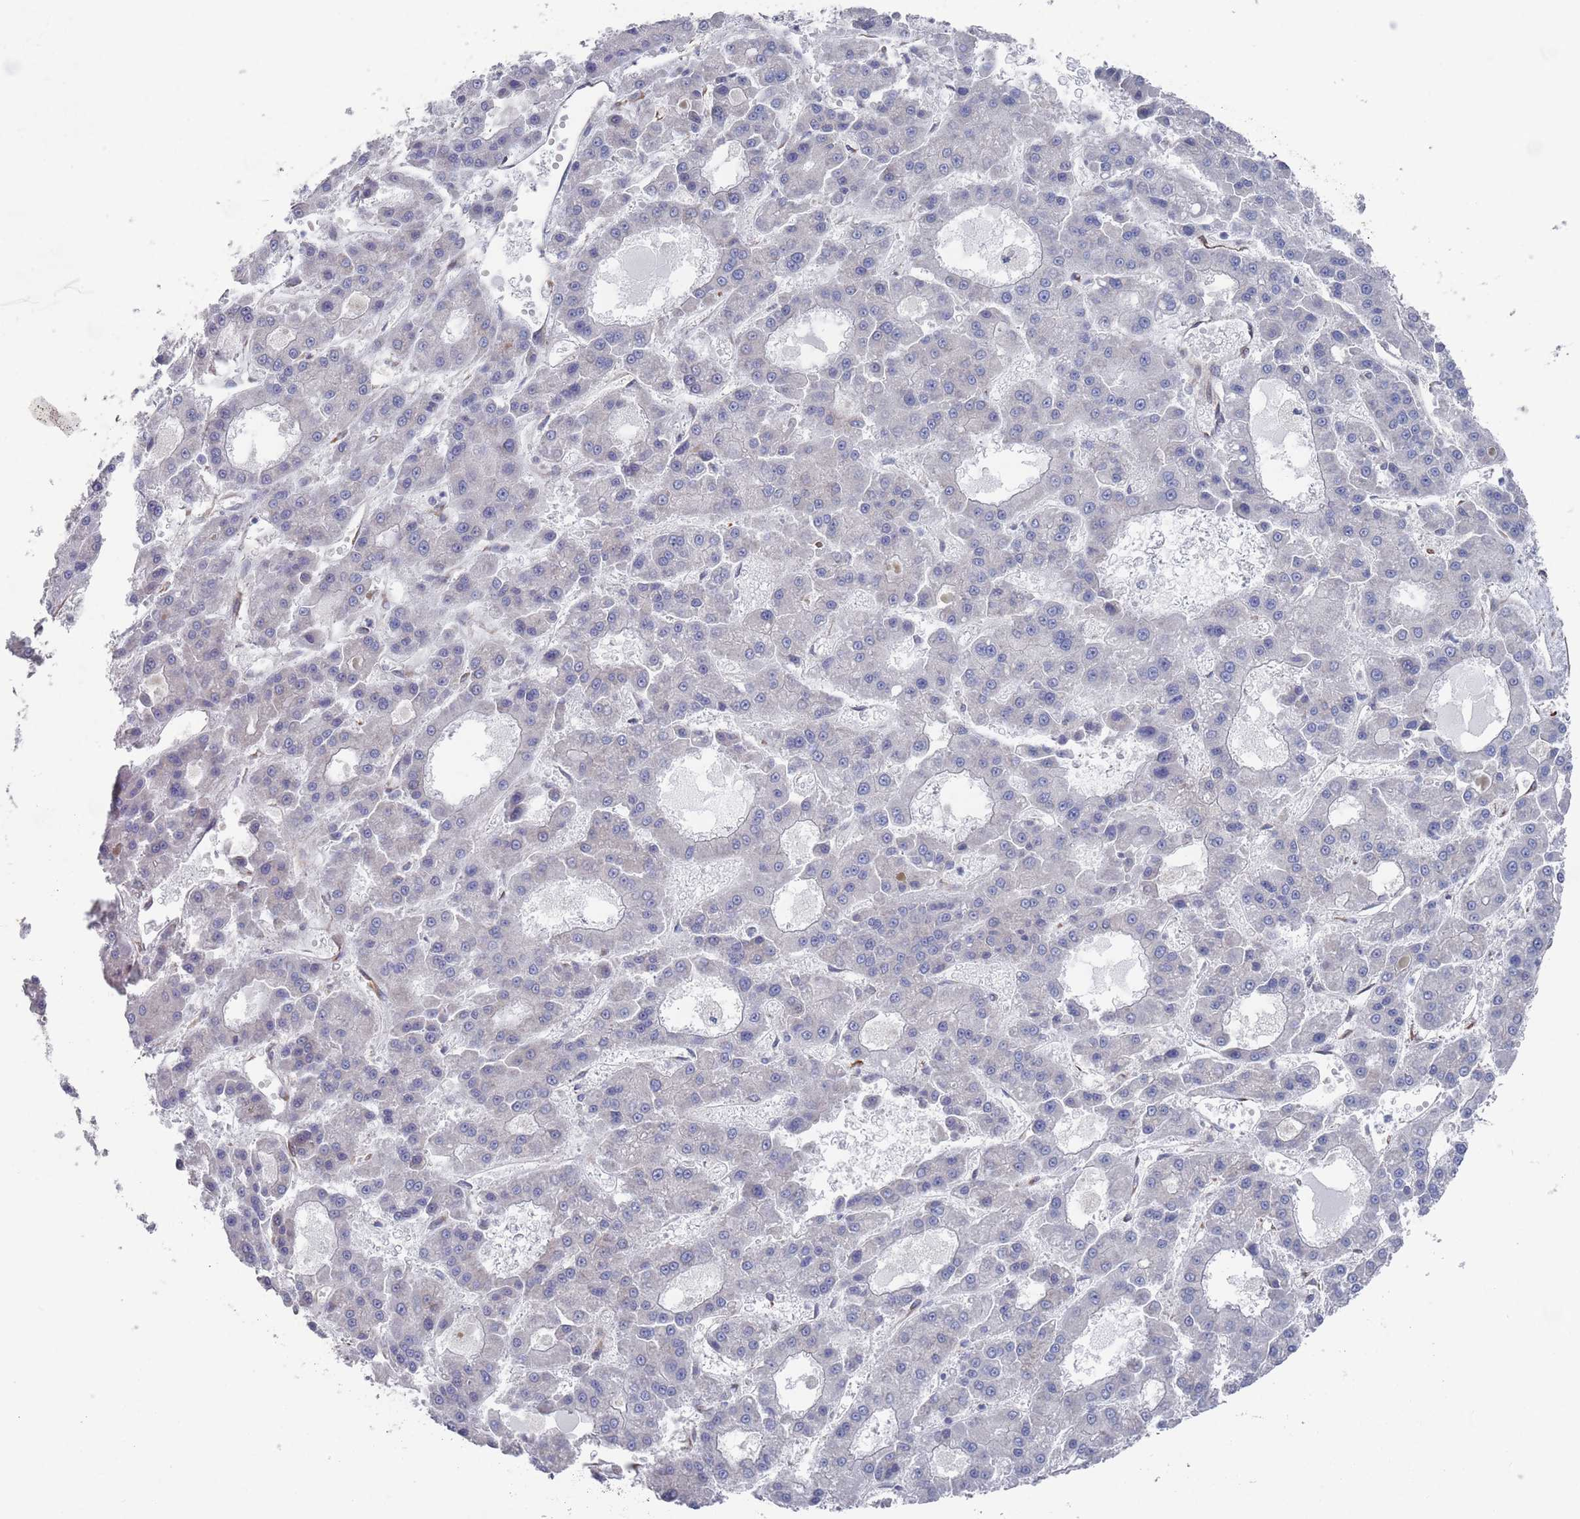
{"staining": {"intensity": "negative", "quantity": "none", "location": "none"}, "tissue": "liver cancer", "cell_type": "Tumor cells", "image_type": "cancer", "snomed": [{"axis": "morphology", "description": "Carcinoma, Hepatocellular, NOS"}, {"axis": "topography", "description": "Liver"}], "caption": "Tumor cells are negative for brown protein staining in liver cancer.", "gene": "CCDC106", "patient": {"sex": "male", "age": 70}}